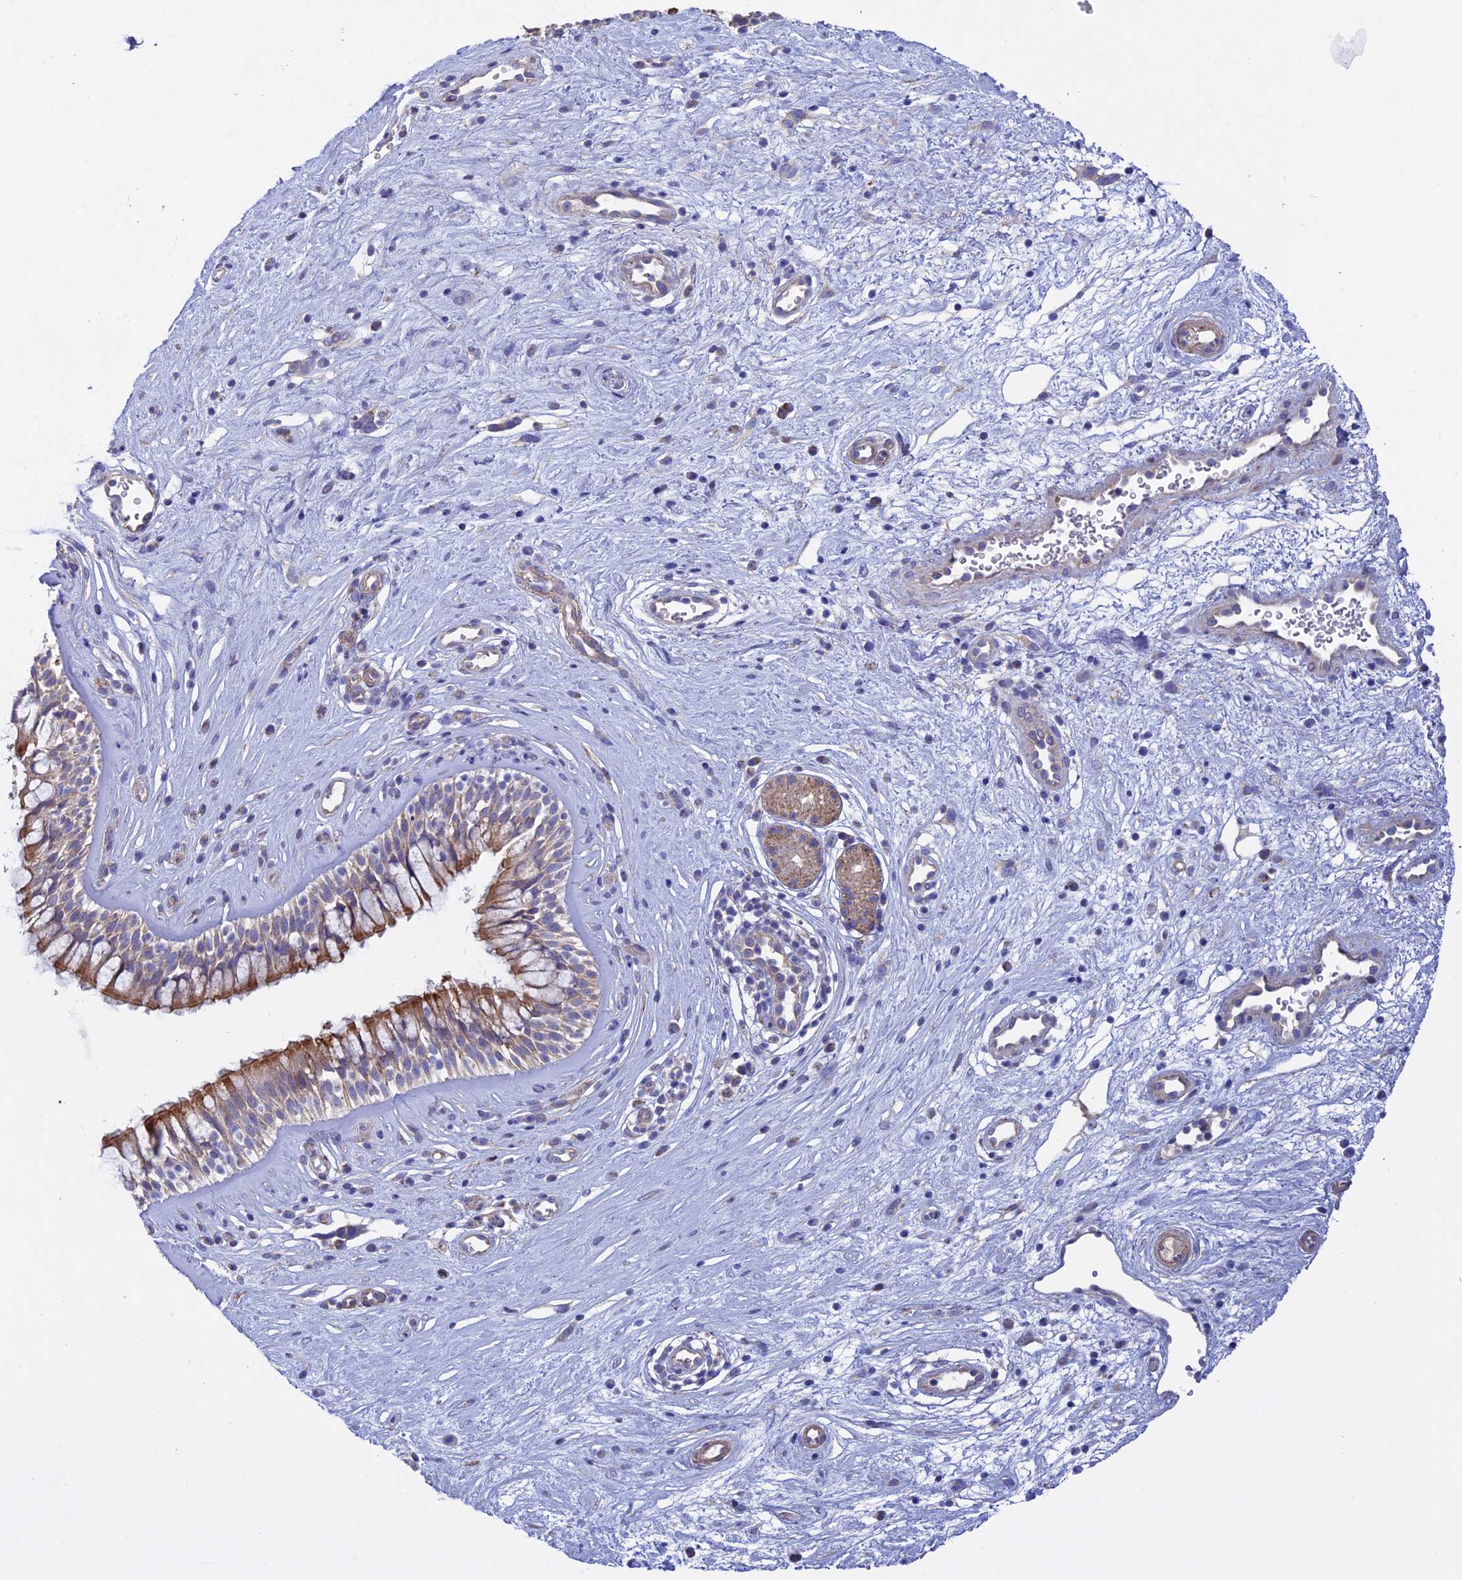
{"staining": {"intensity": "moderate", "quantity": ">75%", "location": "cytoplasmic/membranous"}, "tissue": "nasopharynx", "cell_type": "Respiratory epithelial cells", "image_type": "normal", "snomed": [{"axis": "morphology", "description": "Normal tissue, NOS"}, {"axis": "topography", "description": "Nasopharynx"}], "caption": "Approximately >75% of respiratory epithelial cells in unremarkable nasopharynx demonstrate moderate cytoplasmic/membranous protein positivity as visualized by brown immunohistochemical staining.", "gene": "ETFDH", "patient": {"sex": "male", "age": 32}}